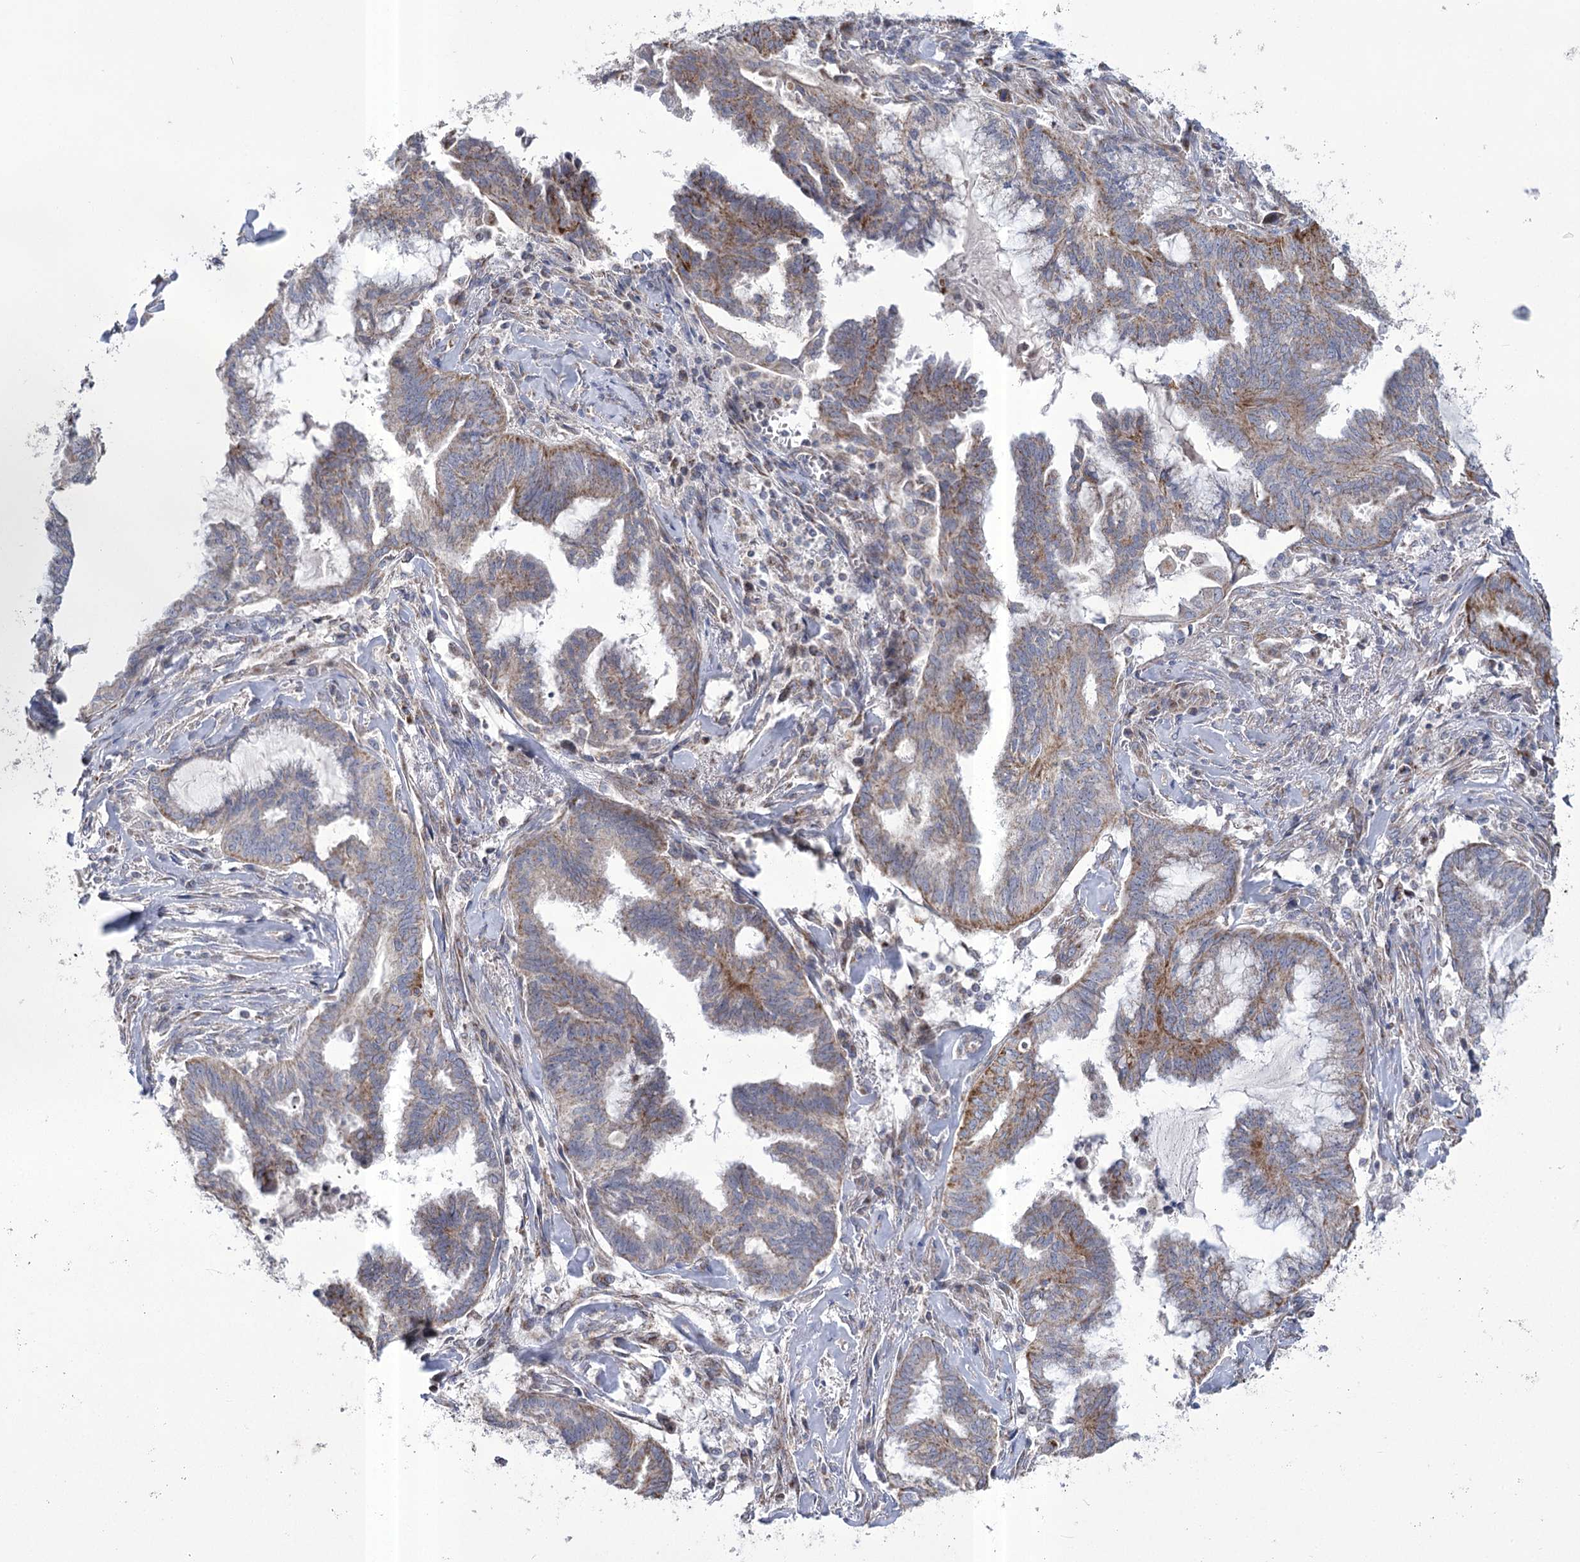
{"staining": {"intensity": "moderate", "quantity": ">75%", "location": "cytoplasmic/membranous"}, "tissue": "endometrial cancer", "cell_type": "Tumor cells", "image_type": "cancer", "snomed": [{"axis": "morphology", "description": "Adenocarcinoma, NOS"}, {"axis": "topography", "description": "Endometrium"}], "caption": "A photomicrograph showing moderate cytoplasmic/membranous positivity in approximately >75% of tumor cells in endometrial cancer (adenocarcinoma), as visualized by brown immunohistochemical staining.", "gene": "PDHB", "patient": {"sex": "female", "age": 86}}